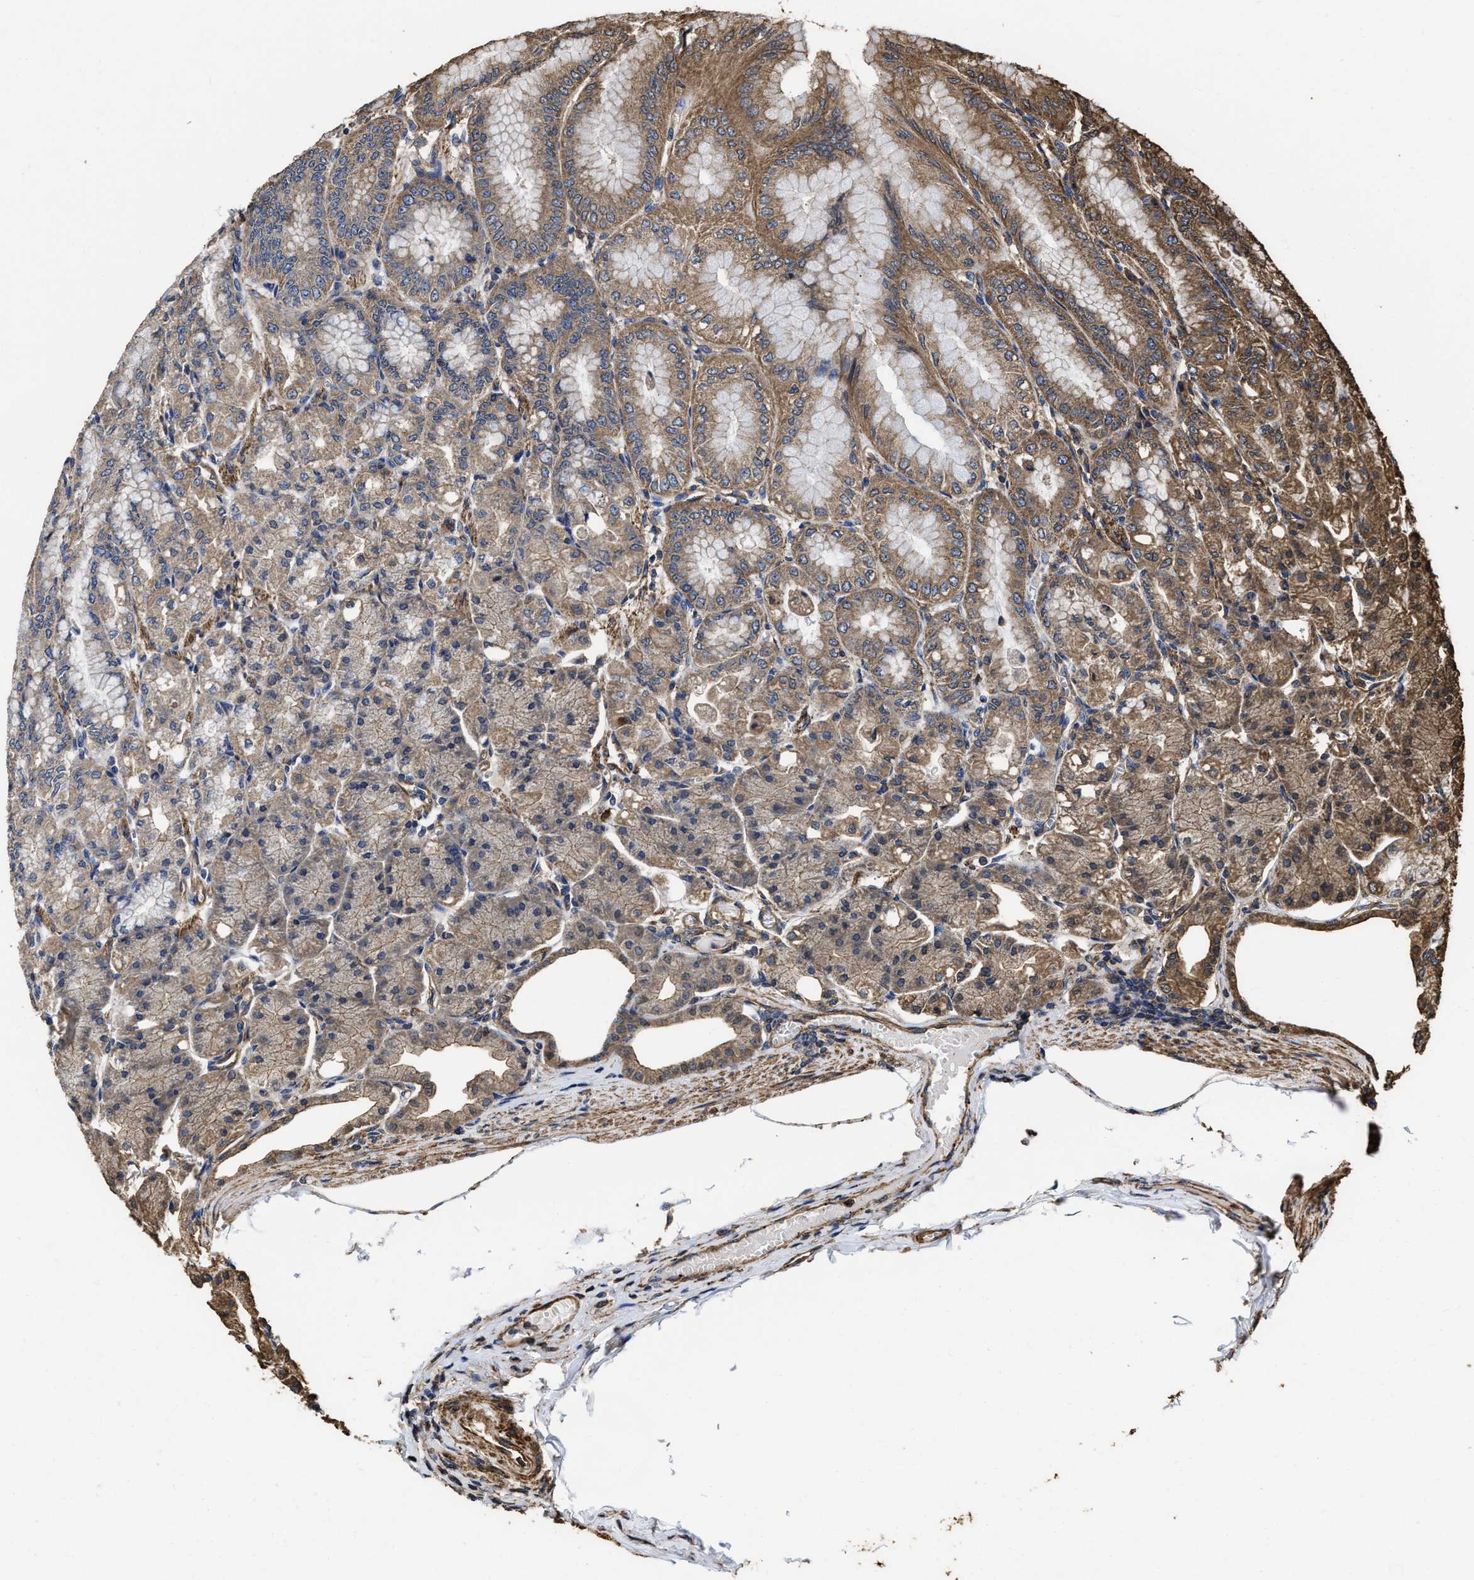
{"staining": {"intensity": "moderate", "quantity": ">75%", "location": "cytoplasmic/membranous"}, "tissue": "stomach", "cell_type": "Glandular cells", "image_type": "normal", "snomed": [{"axis": "morphology", "description": "Normal tissue, NOS"}, {"axis": "topography", "description": "Stomach, lower"}], "caption": "IHC of benign stomach displays medium levels of moderate cytoplasmic/membranous positivity in approximately >75% of glandular cells.", "gene": "SFXN4", "patient": {"sex": "male", "age": 71}}